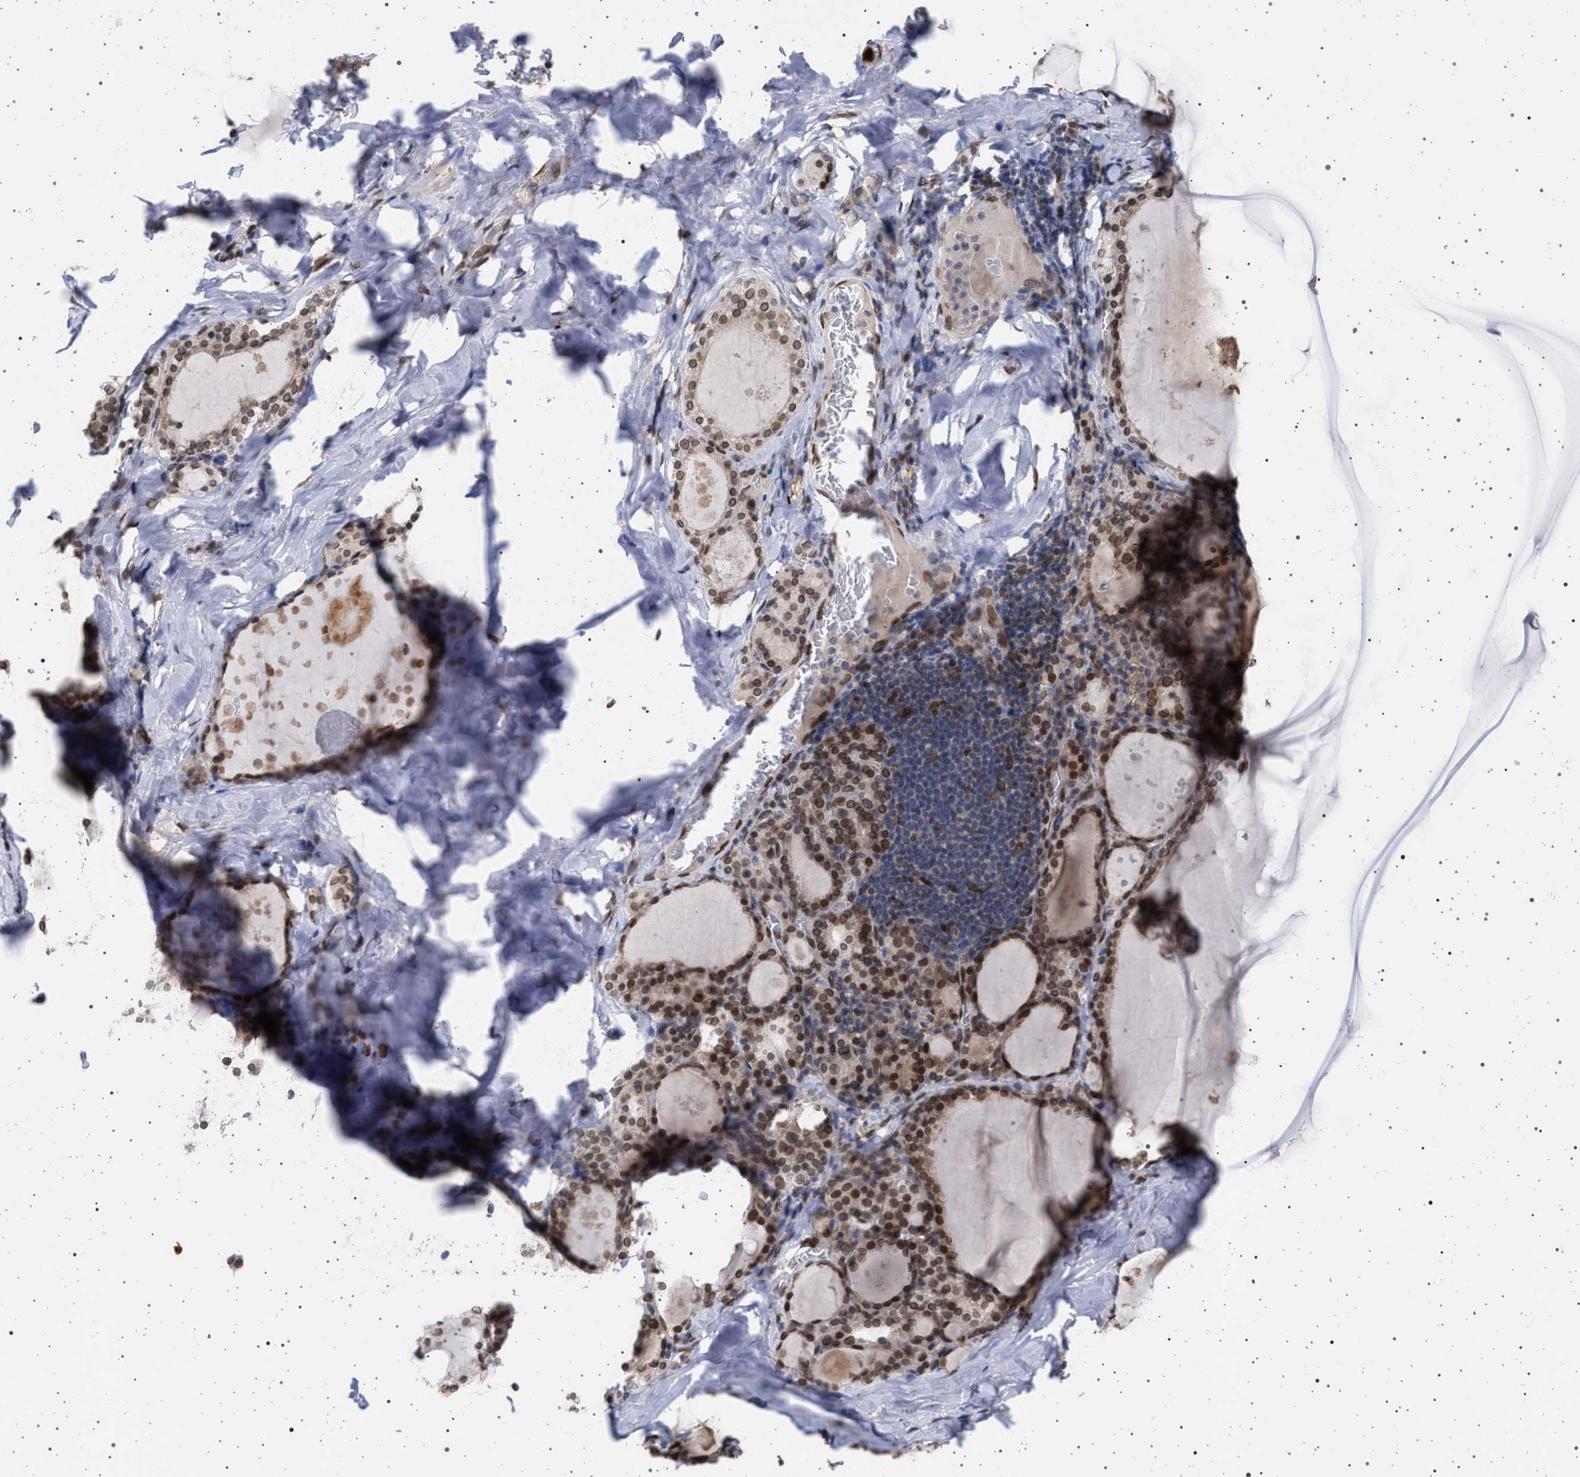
{"staining": {"intensity": "moderate", "quantity": ">75%", "location": "cytoplasmic/membranous,nuclear"}, "tissue": "thyroid gland", "cell_type": "Glandular cells", "image_type": "normal", "snomed": [{"axis": "morphology", "description": "Normal tissue, NOS"}, {"axis": "topography", "description": "Thyroid gland"}], "caption": "Protein expression analysis of unremarkable human thyroid gland reveals moderate cytoplasmic/membranous,nuclear positivity in approximately >75% of glandular cells. Nuclei are stained in blue.", "gene": "ING2", "patient": {"sex": "male", "age": 56}}